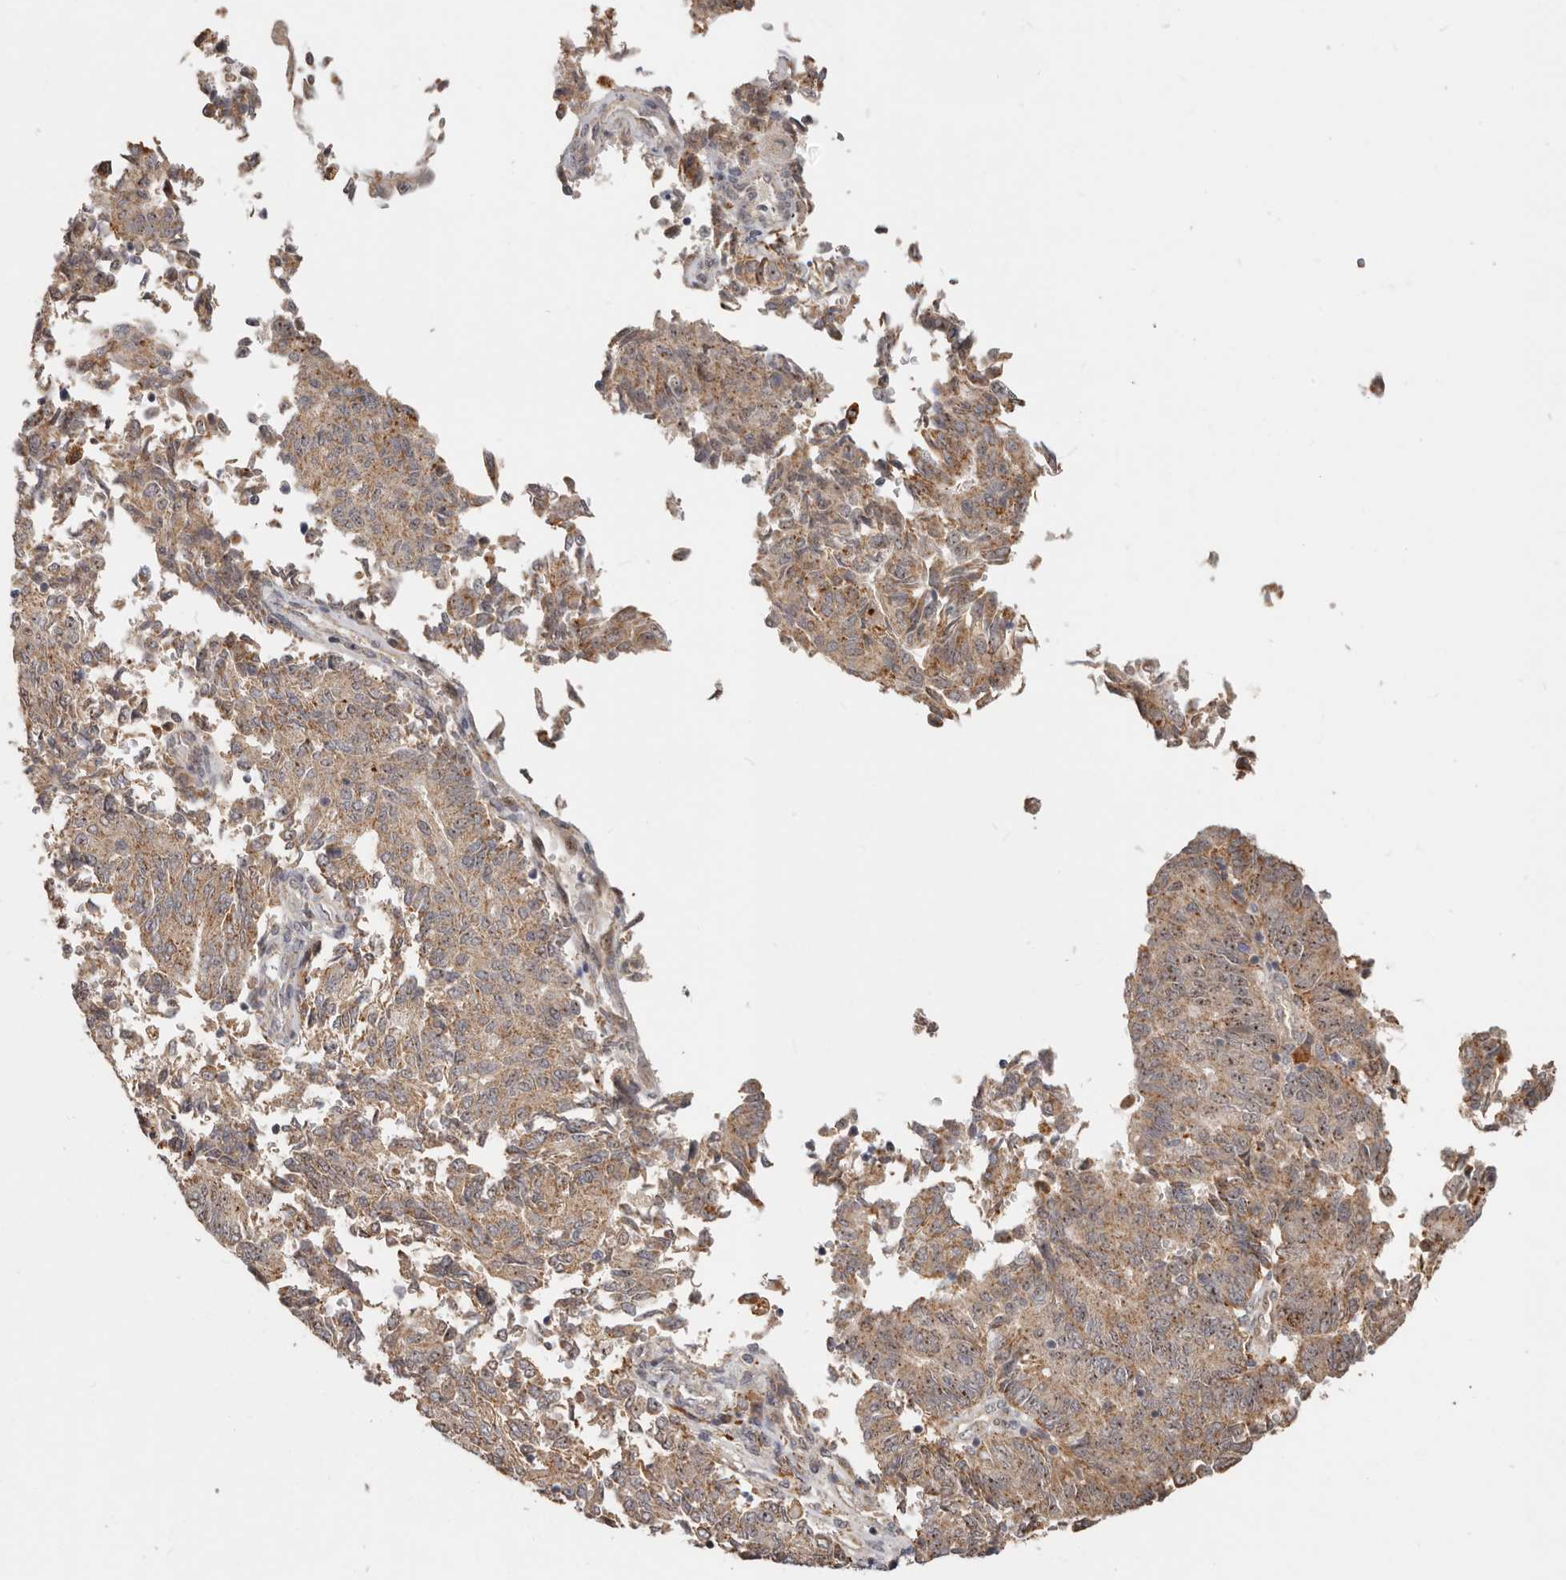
{"staining": {"intensity": "moderate", "quantity": ">75%", "location": "cytoplasmic/membranous,nuclear"}, "tissue": "endometrial cancer", "cell_type": "Tumor cells", "image_type": "cancer", "snomed": [{"axis": "morphology", "description": "Adenocarcinoma, NOS"}, {"axis": "topography", "description": "Endometrium"}], "caption": "Adenocarcinoma (endometrial) stained for a protein exhibits moderate cytoplasmic/membranous and nuclear positivity in tumor cells.", "gene": "ZRANB1", "patient": {"sex": "female", "age": 80}}